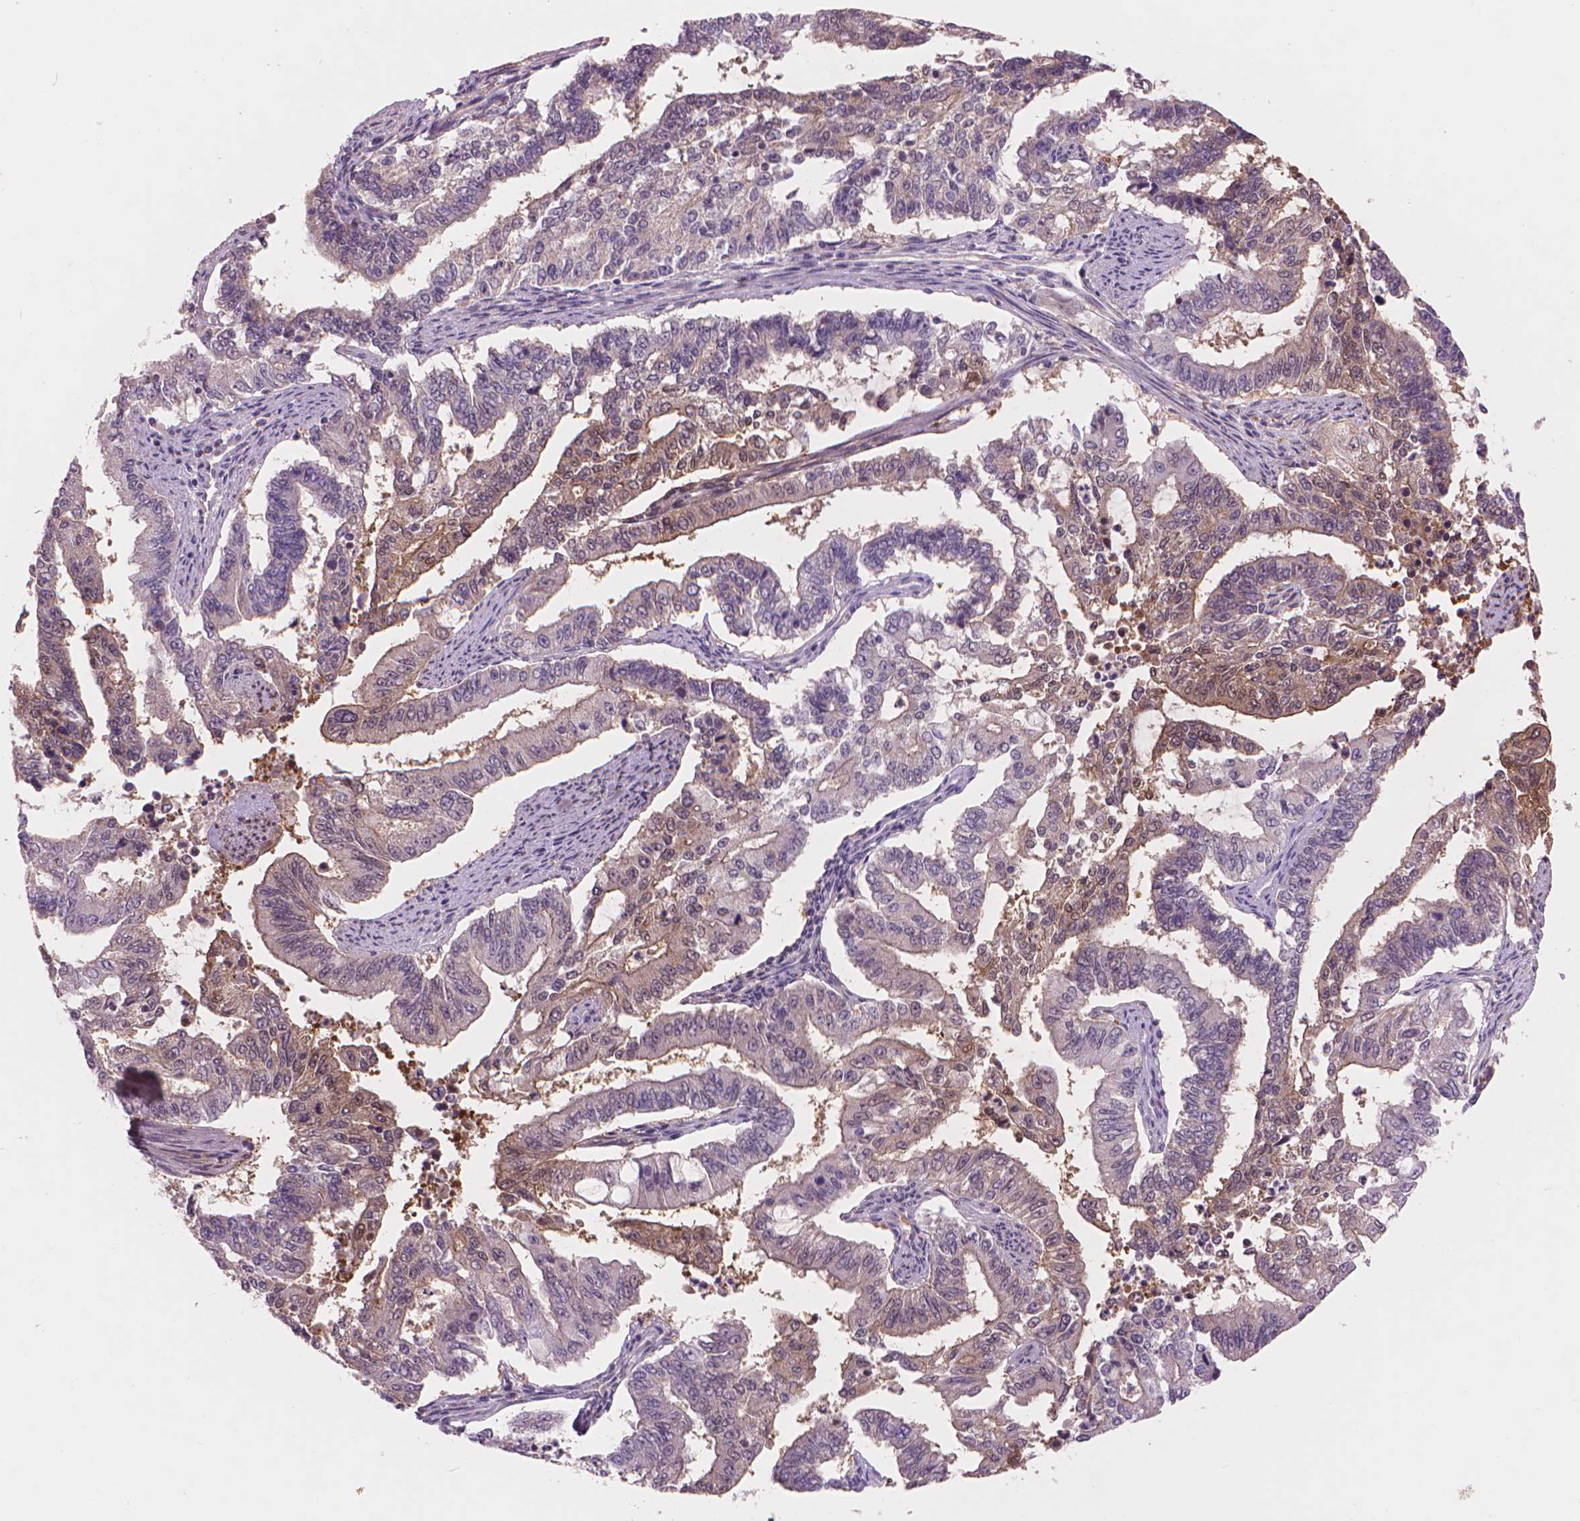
{"staining": {"intensity": "weak", "quantity": "<25%", "location": "cytoplasmic/membranous"}, "tissue": "endometrial cancer", "cell_type": "Tumor cells", "image_type": "cancer", "snomed": [{"axis": "morphology", "description": "Adenocarcinoma, NOS"}, {"axis": "topography", "description": "Uterus"}], "caption": "DAB immunohistochemical staining of human adenocarcinoma (endometrial) displays no significant positivity in tumor cells.", "gene": "ENO2", "patient": {"sex": "female", "age": 59}}